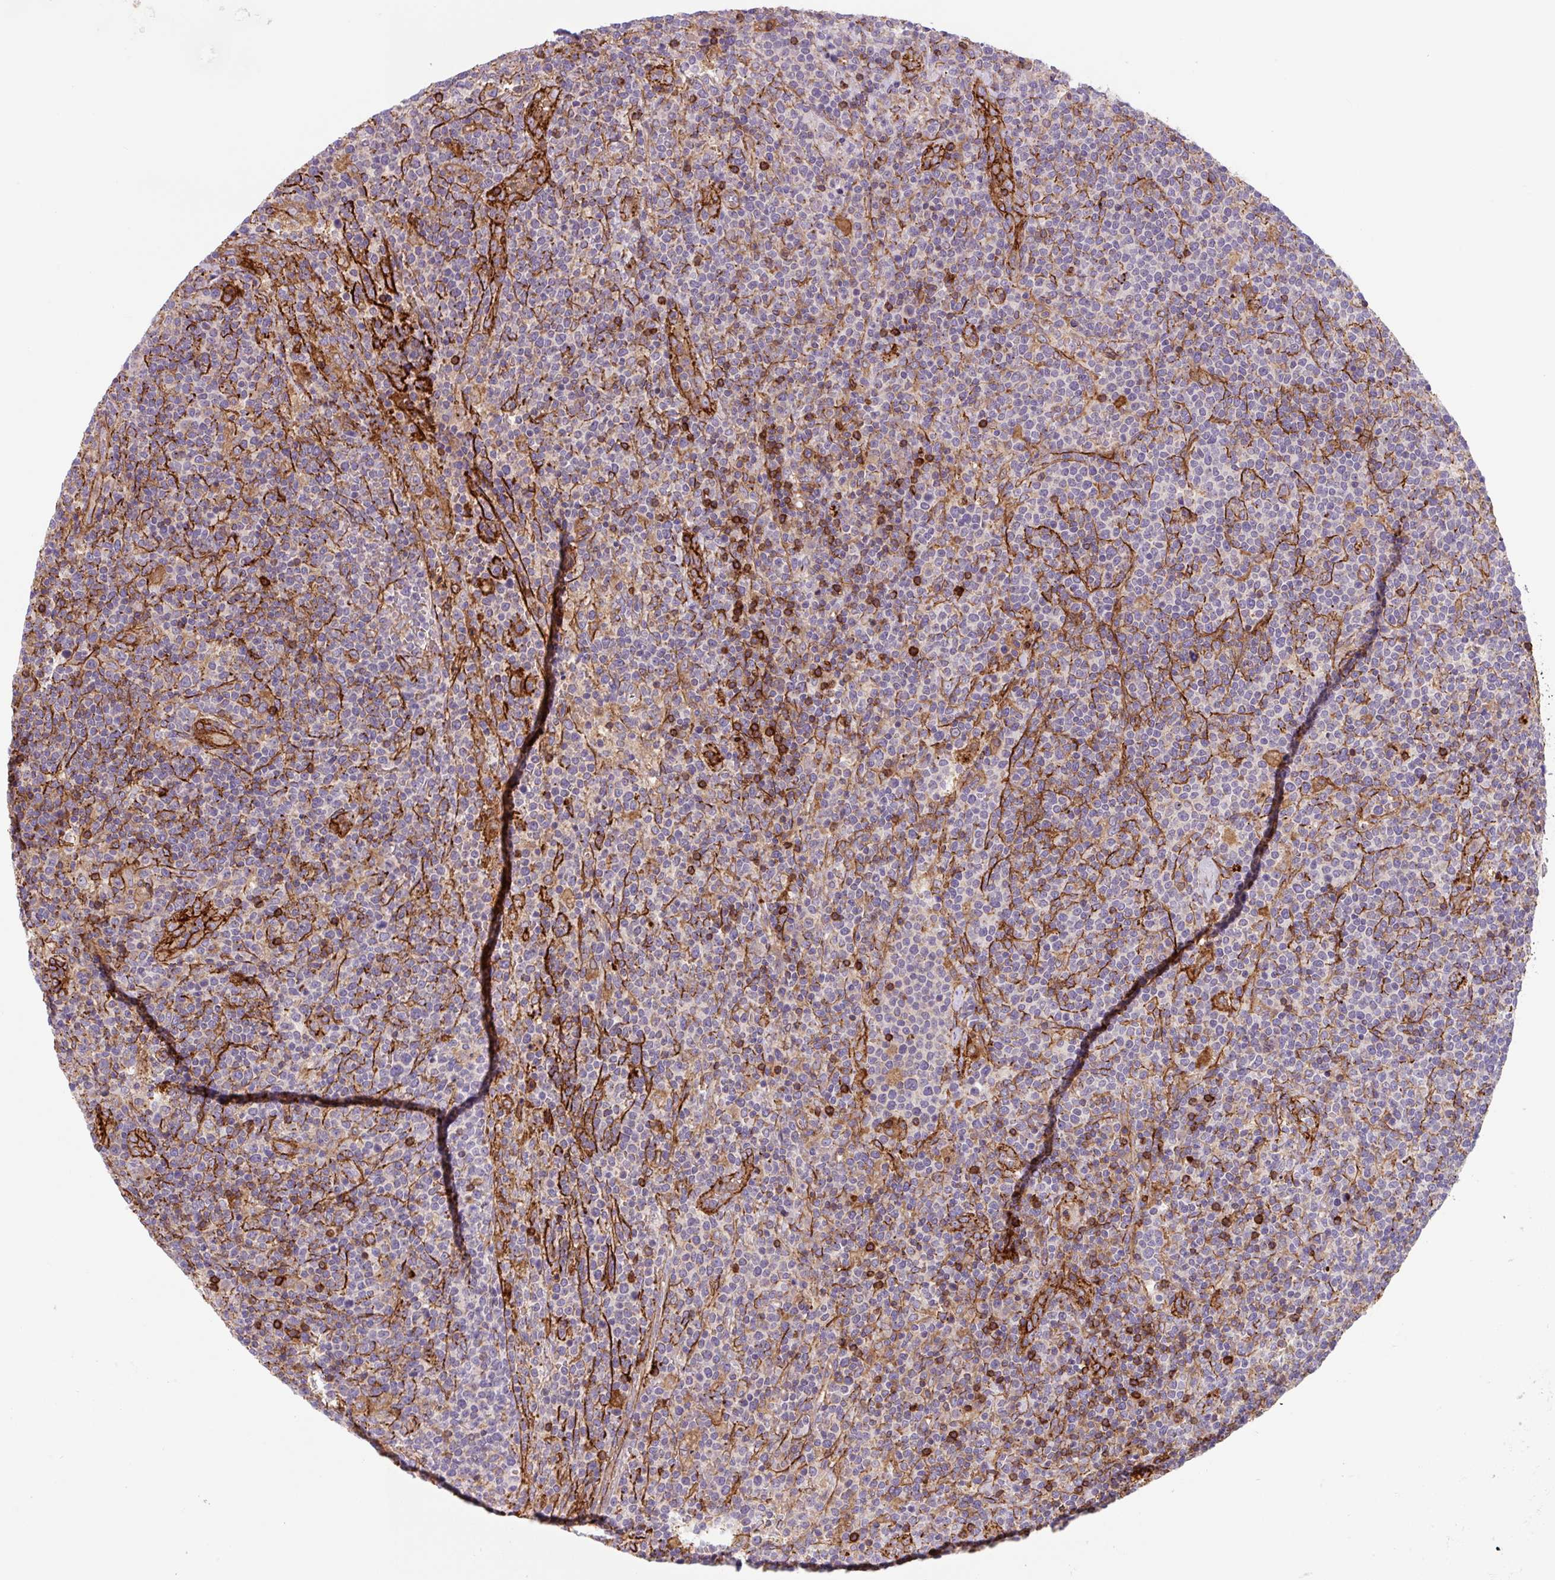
{"staining": {"intensity": "negative", "quantity": "none", "location": "none"}, "tissue": "lymphoma", "cell_type": "Tumor cells", "image_type": "cancer", "snomed": [{"axis": "morphology", "description": "Malignant lymphoma, non-Hodgkin's type, High grade"}, {"axis": "topography", "description": "Lymph node"}], "caption": "Lymphoma stained for a protein using immunohistochemistry (IHC) exhibits no staining tumor cells.", "gene": "DHFR2", "patient": {"sex": "male", "age": 61}}